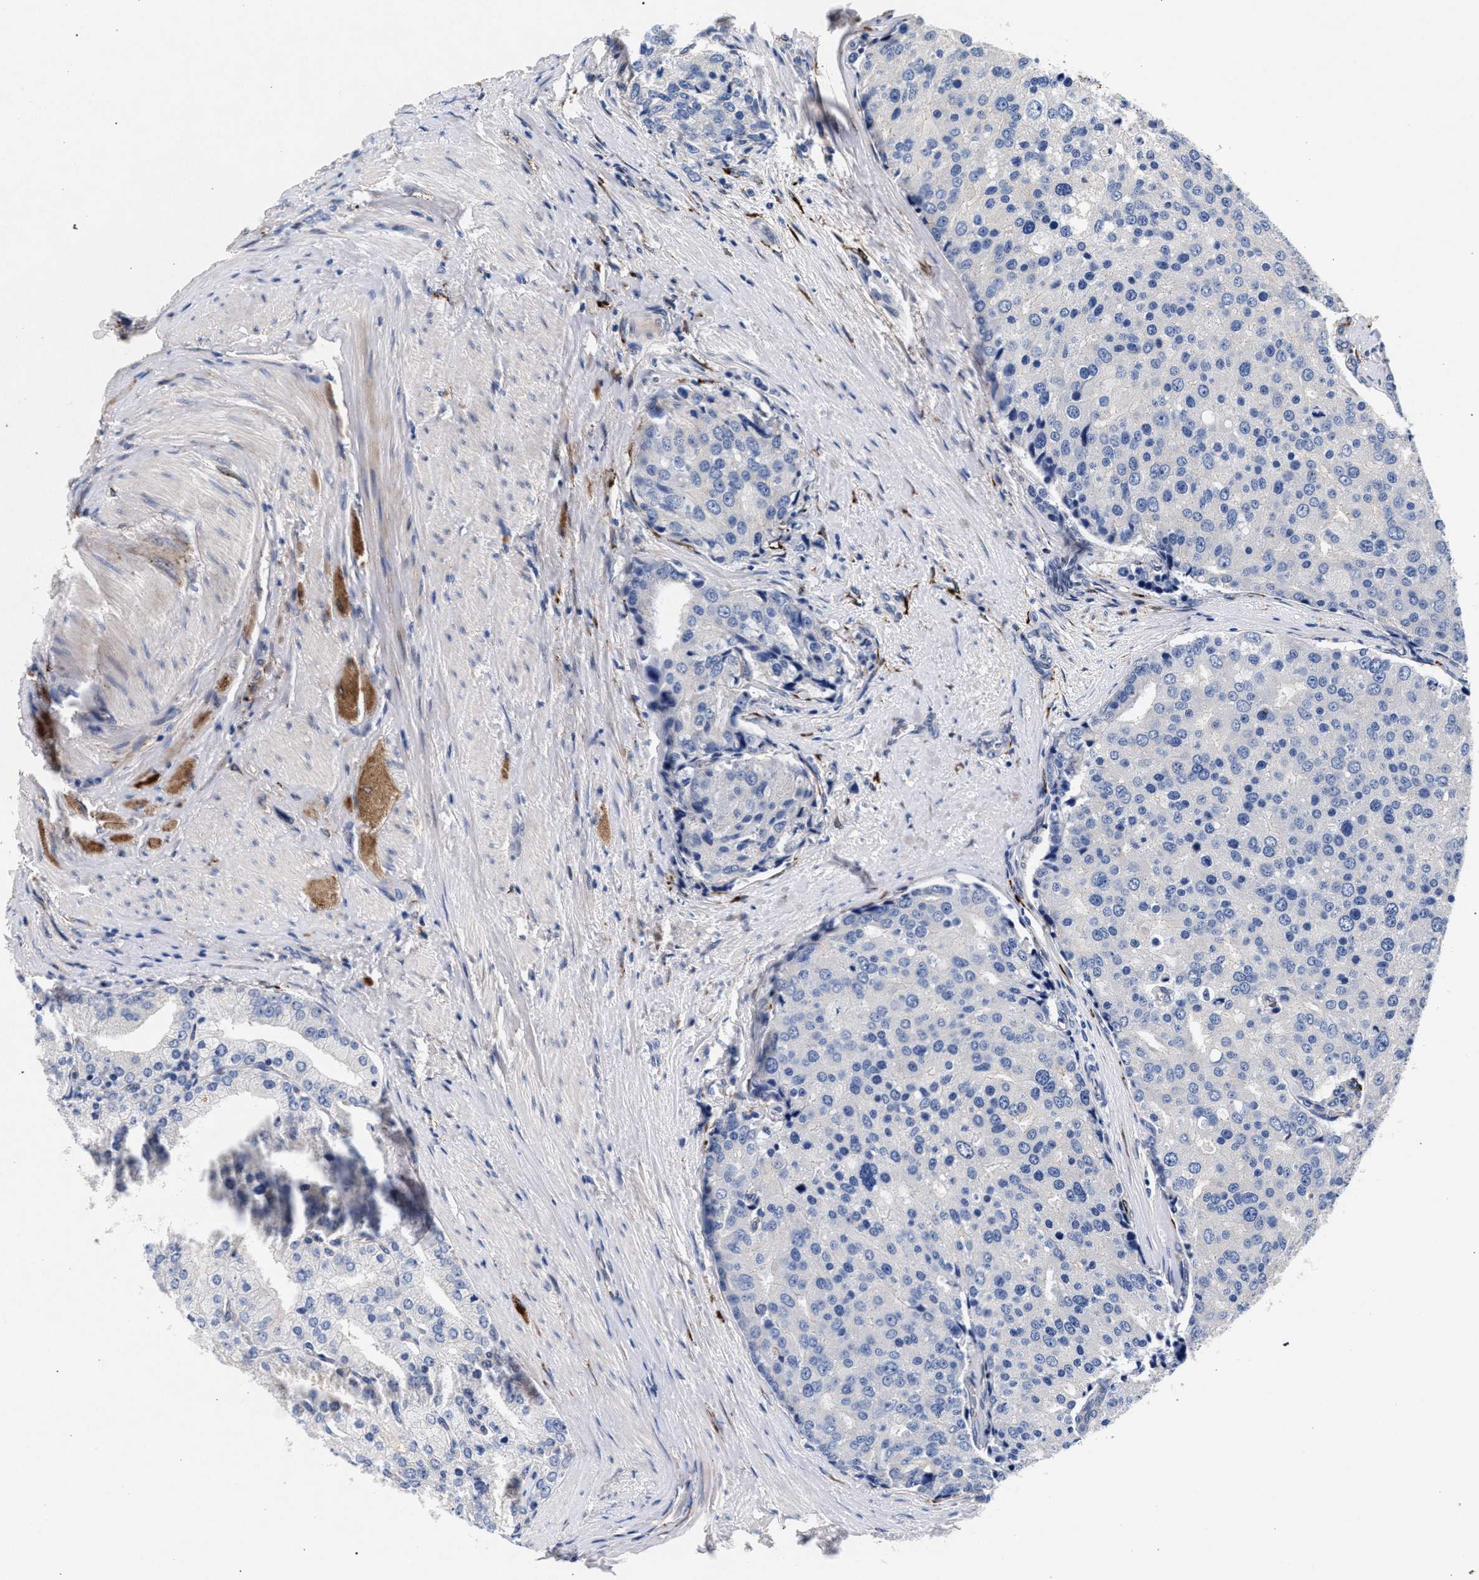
{"staining": {"intensity": "negative", "quantity": "none", "location": "none"}, "tissue": "prostate cancer", "cell_type": "Tumor cells", "image_type": "cancer", "snomed": [{"axis": "morphology", "description": "Adenocarcinoma, High grade"}, {"axis": "topography", "description": "Prostate"}], "caption": "Protein analysis of prostate cancer displays no significant positivity in tumor cells.", "gene": "NEK7", "patient": {"sex": "male", "age": 50}}